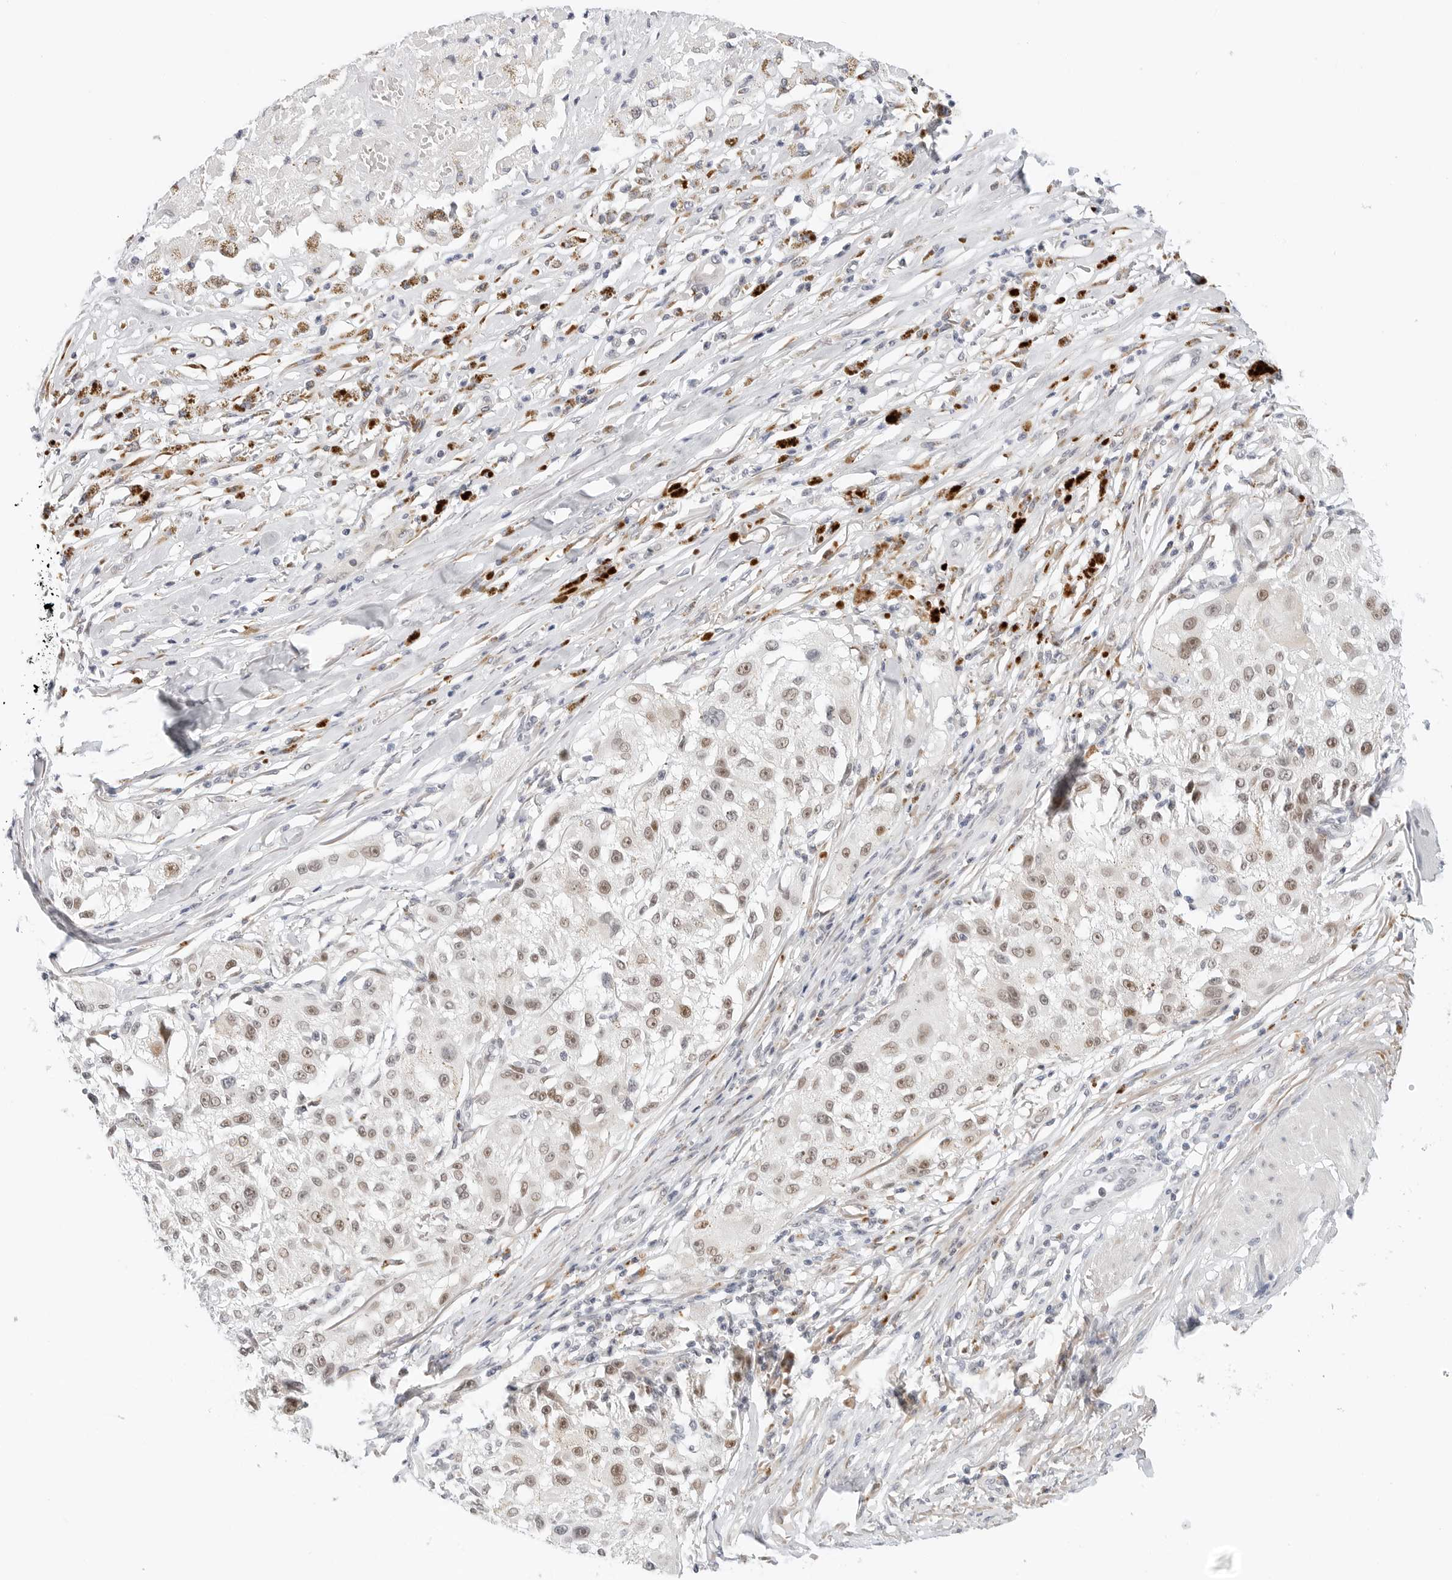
{"staining": {"intensity": "weak", "quantity": ">75%", "location": "nuclear"}, "tissue": "melanoma", "cell_type": "Tumor cells", "image_type": "cancer", "snomed": [{"axis": "morphology", "description": "Necrosis, NOS"}, {"axis": "morphology", "description": "Malignant melanoma, NOS"}, {"axis": "topography", "description": "Skin"}], "caption": "The immunohistochemical stain shows weak nuclear expression in tumor cells of malignant melanoma tissue.", "gene": "TSEN2", "patient": {"sex": "female", "age": 87}}